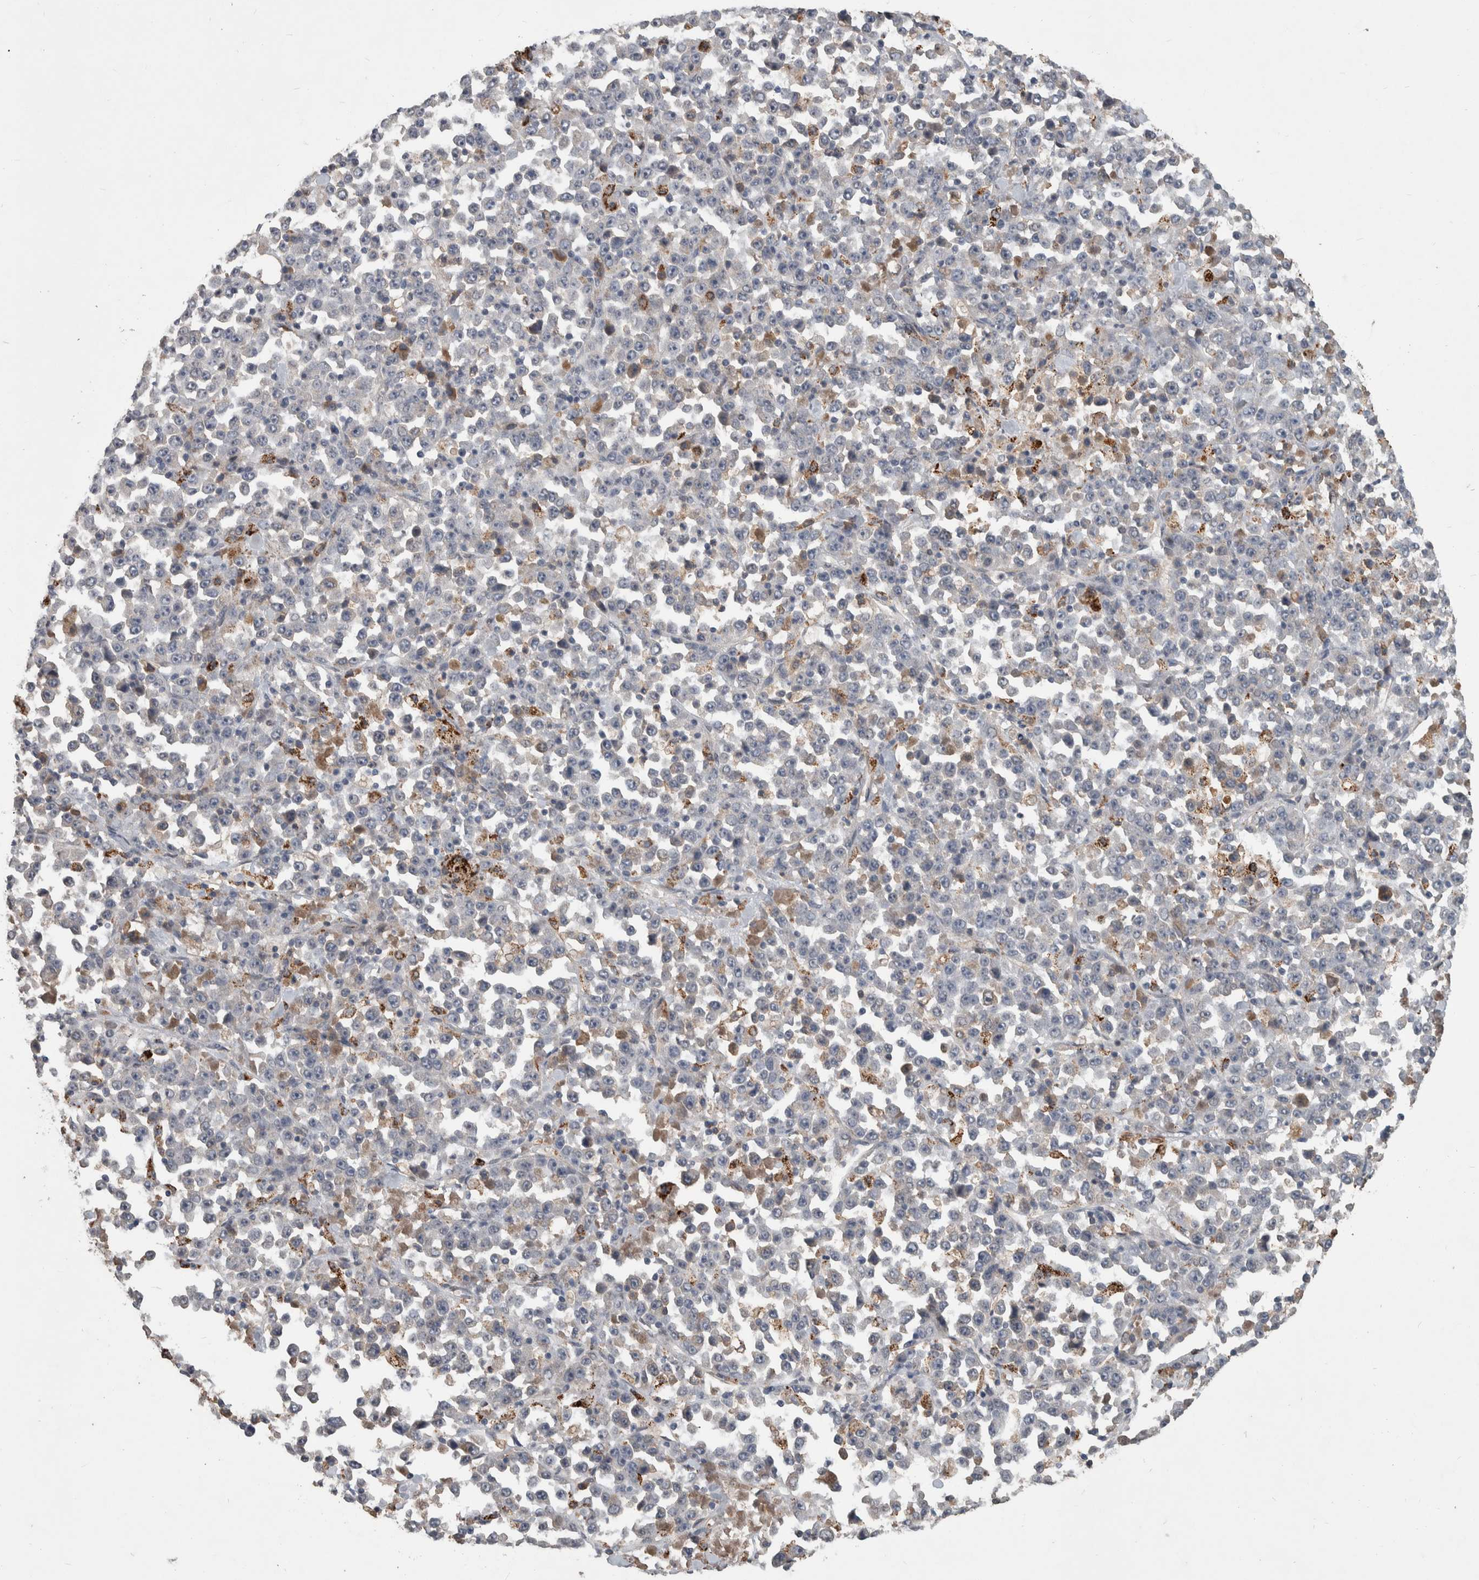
{"staining": {"intensity": "negative", "quantity": "none", "location": "none"}, "tissue": "stomach cancer", "cell_type": "Tumor cells", "image_type": "cancer", "snomed": [{"axis": "morphology", "description": "Normal tissue, NOS"}, {"axis": "morphology", "description": "Adenocarcinoma, NOS"}, {"axis": "topography", "description": "Stomach, upper"}, {"axis": "topography", "description": "Stomach"}], "caption": "Immunohistochemistry (IHC) image of neoplastic tissue: adenocarcinoma (stomach) stained with DAB (3,3'-diaminobenzidine) exhibits no significant protein staining in tumor cells.", "gene": "CHRM3", "patient": {"sex": "male", "age": 59}}